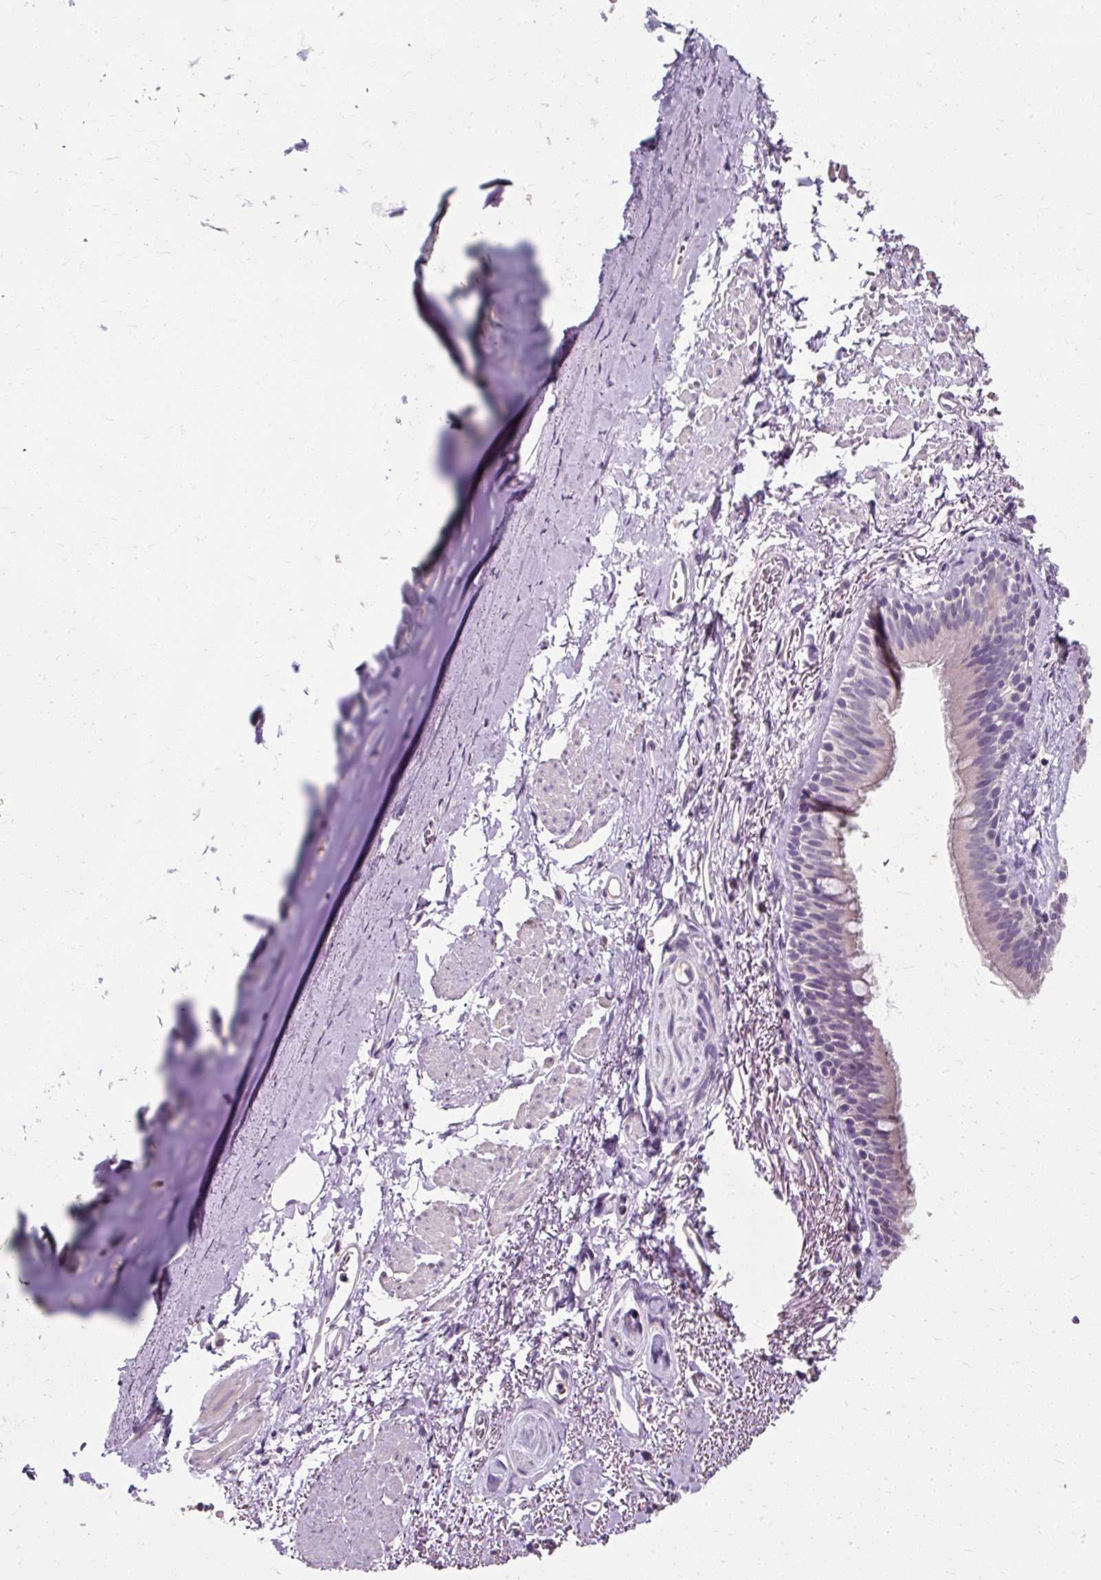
{"staining": {"intensity": "negative", "quantity": "none", "location": "none"}, "tissue": "bronchus", "cell_type": "Respiratory epithelial cells", "image_type": "normal", "snomed": [{"axis": "morphology", "description": "Normal tissue, NOS"}, {"axis": "topography", "description": "Bronchus"}], "caption": "This histopathology image is of unremarkable bronchus stained with immunohistochemistry (IHC) to label a protein in brown with the nuclei are counter-stained blue. There is no expression in respiratory epithelial cells. The staining was performed using DAB to visualize the protein expression in brown, while the nuclei were stained in blue with hematoxylin (Magnification: 20x).", "gene": "KLHL24", "patient": {"sex": "male", "age": 67}}